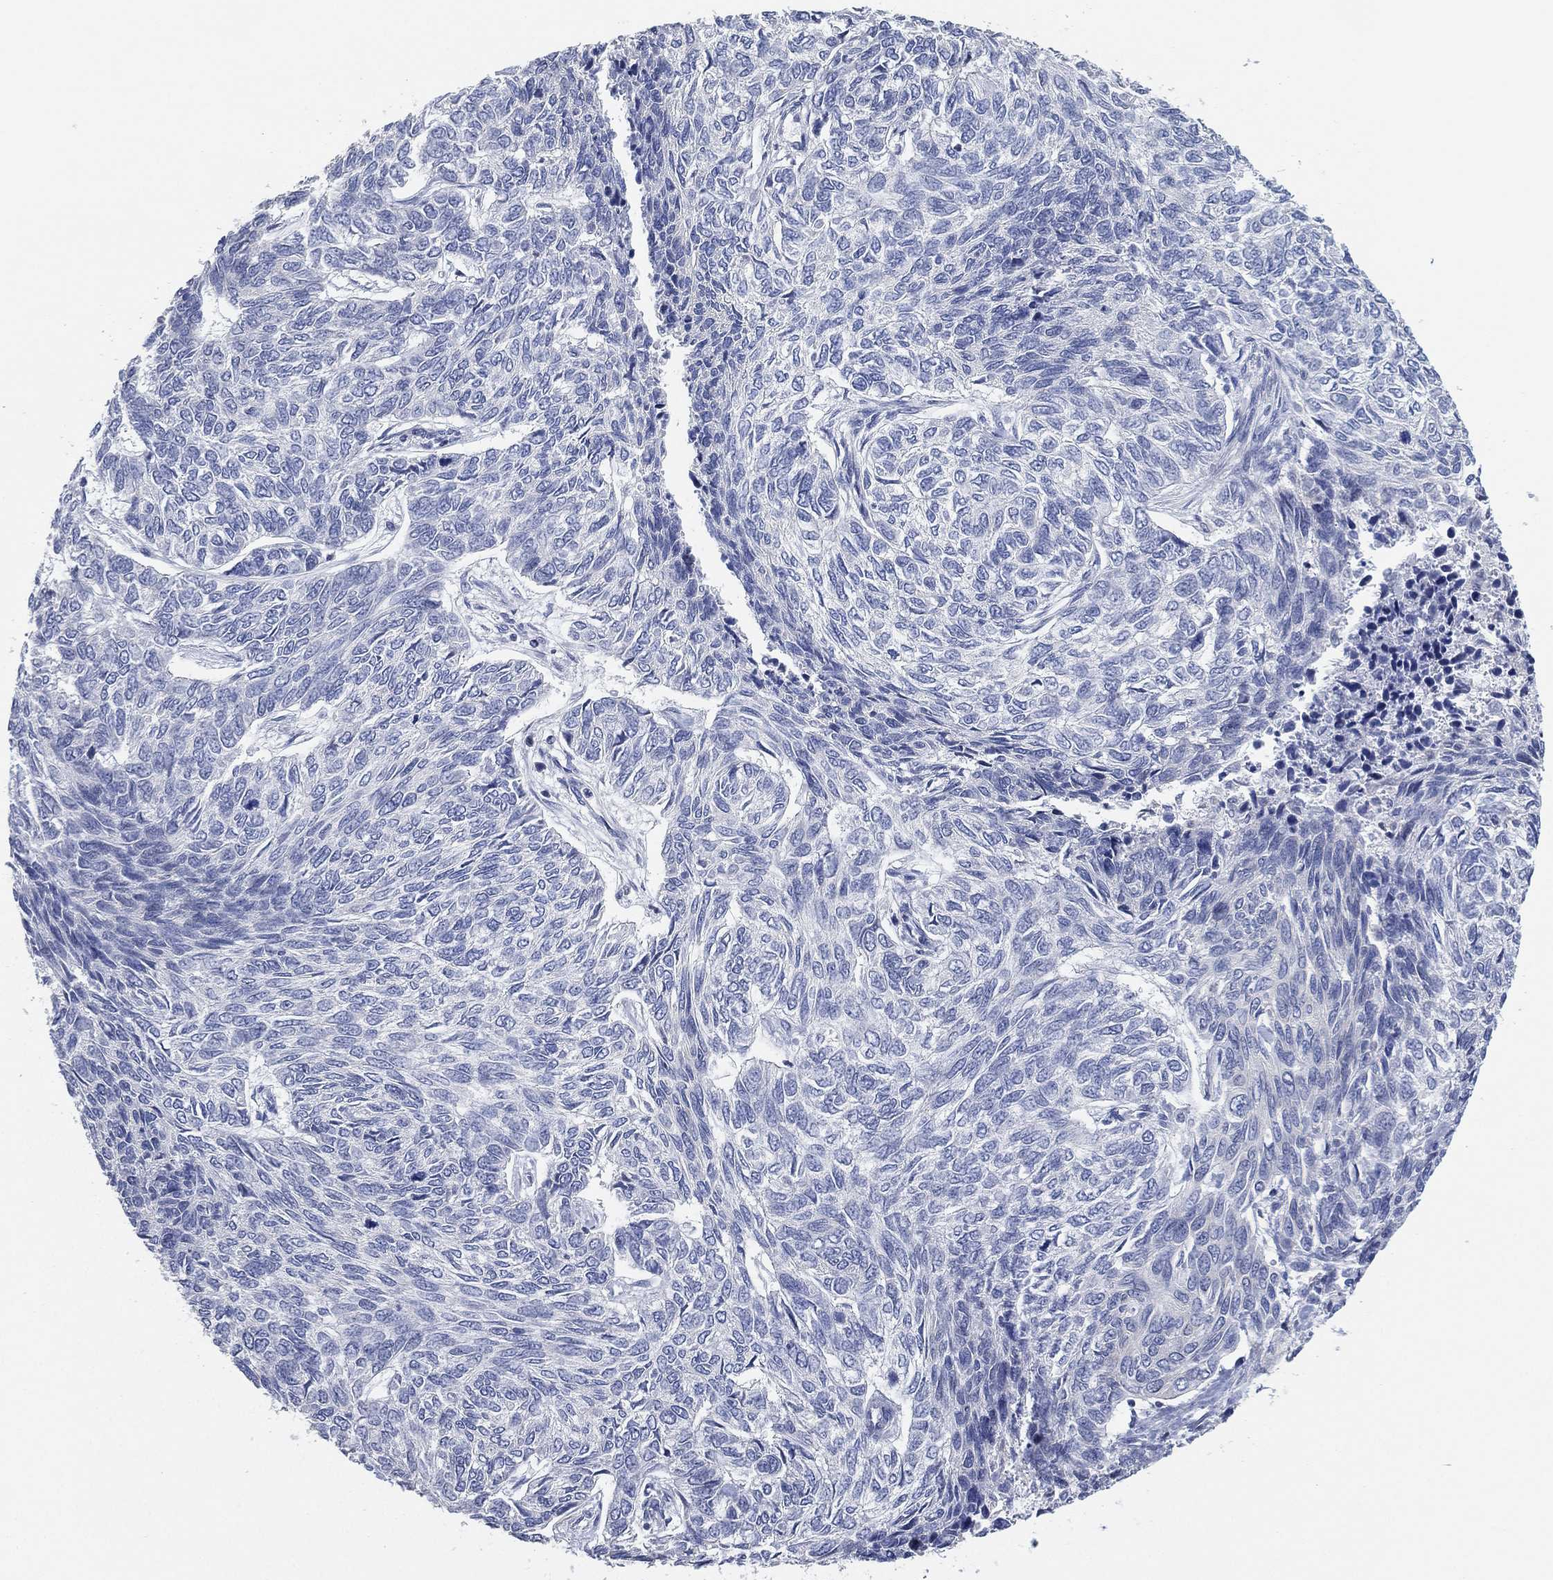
{"staining": {"intensity": "negative", "quantity": "none", "location": "none"}, "tissue": "skin cancer", "cell_type": "Tumor cells", "image_type": "cancer", "snomed": [{"axis": "morphology", "description": "Basal cell carcinoma"}, {"axis": "topography", "description": "Skin"}], "caption": "The image shows no staining of tumor cells in skin basal cell carcinoma.", "gene": "CFTR", "patient": {"sex": "female", "age": 65}}